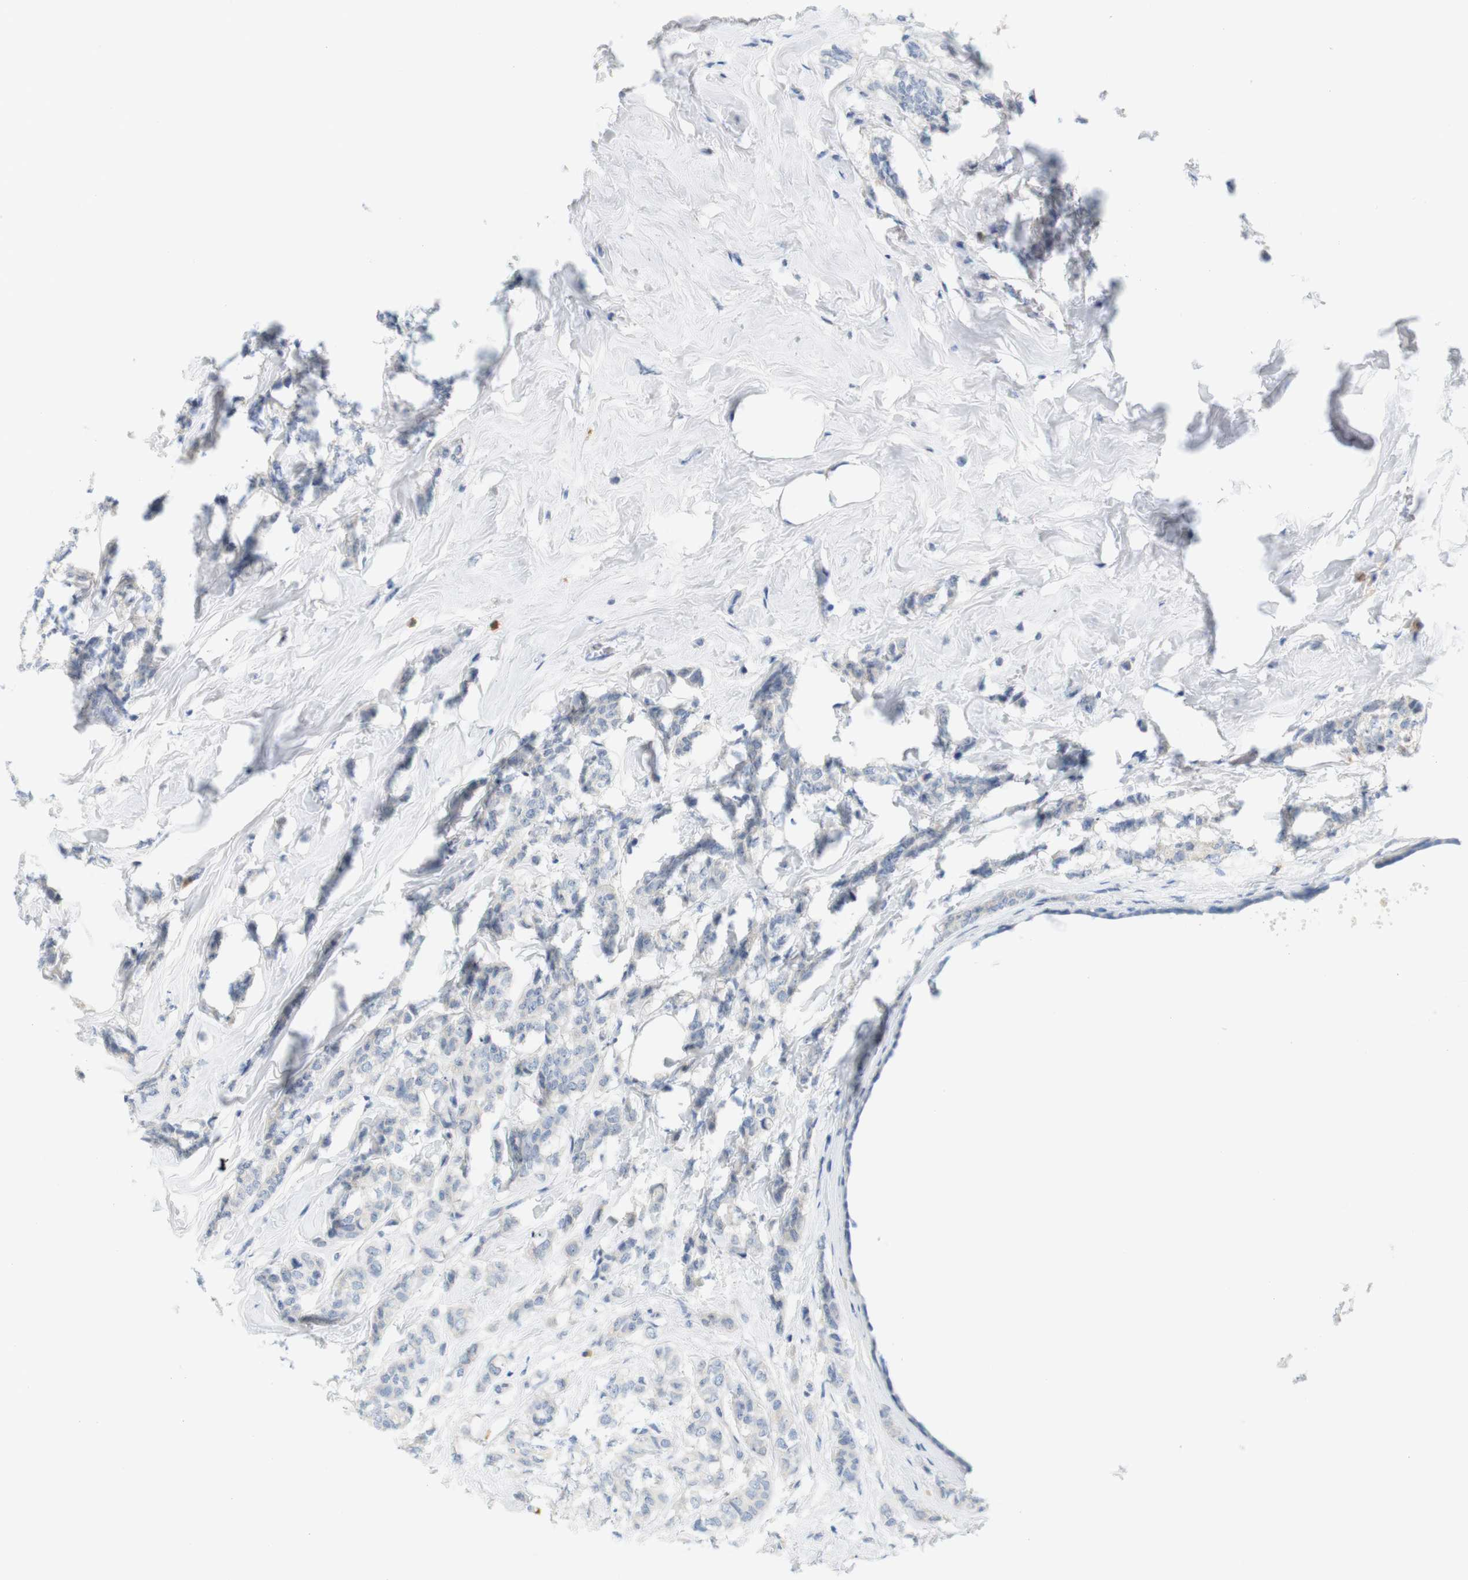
{"staining": {"intensity": "negative", "quantity": "none", "location": "none"}, "tissue": "breast cancer", "cell_type": "Tumor cells", "image_type": "cancer", "snomed": [{"axis": "morphology", "description": "Lobular carcinoma"}, {"axis": "topography", "description": "Breast"}], "caption": "This is an immunohistochemistry (IHC) image of breast cancer. There is no expression in tumor cells.", "gene": "LRRK2", "patient": {"sex": "female", "age": 60}}